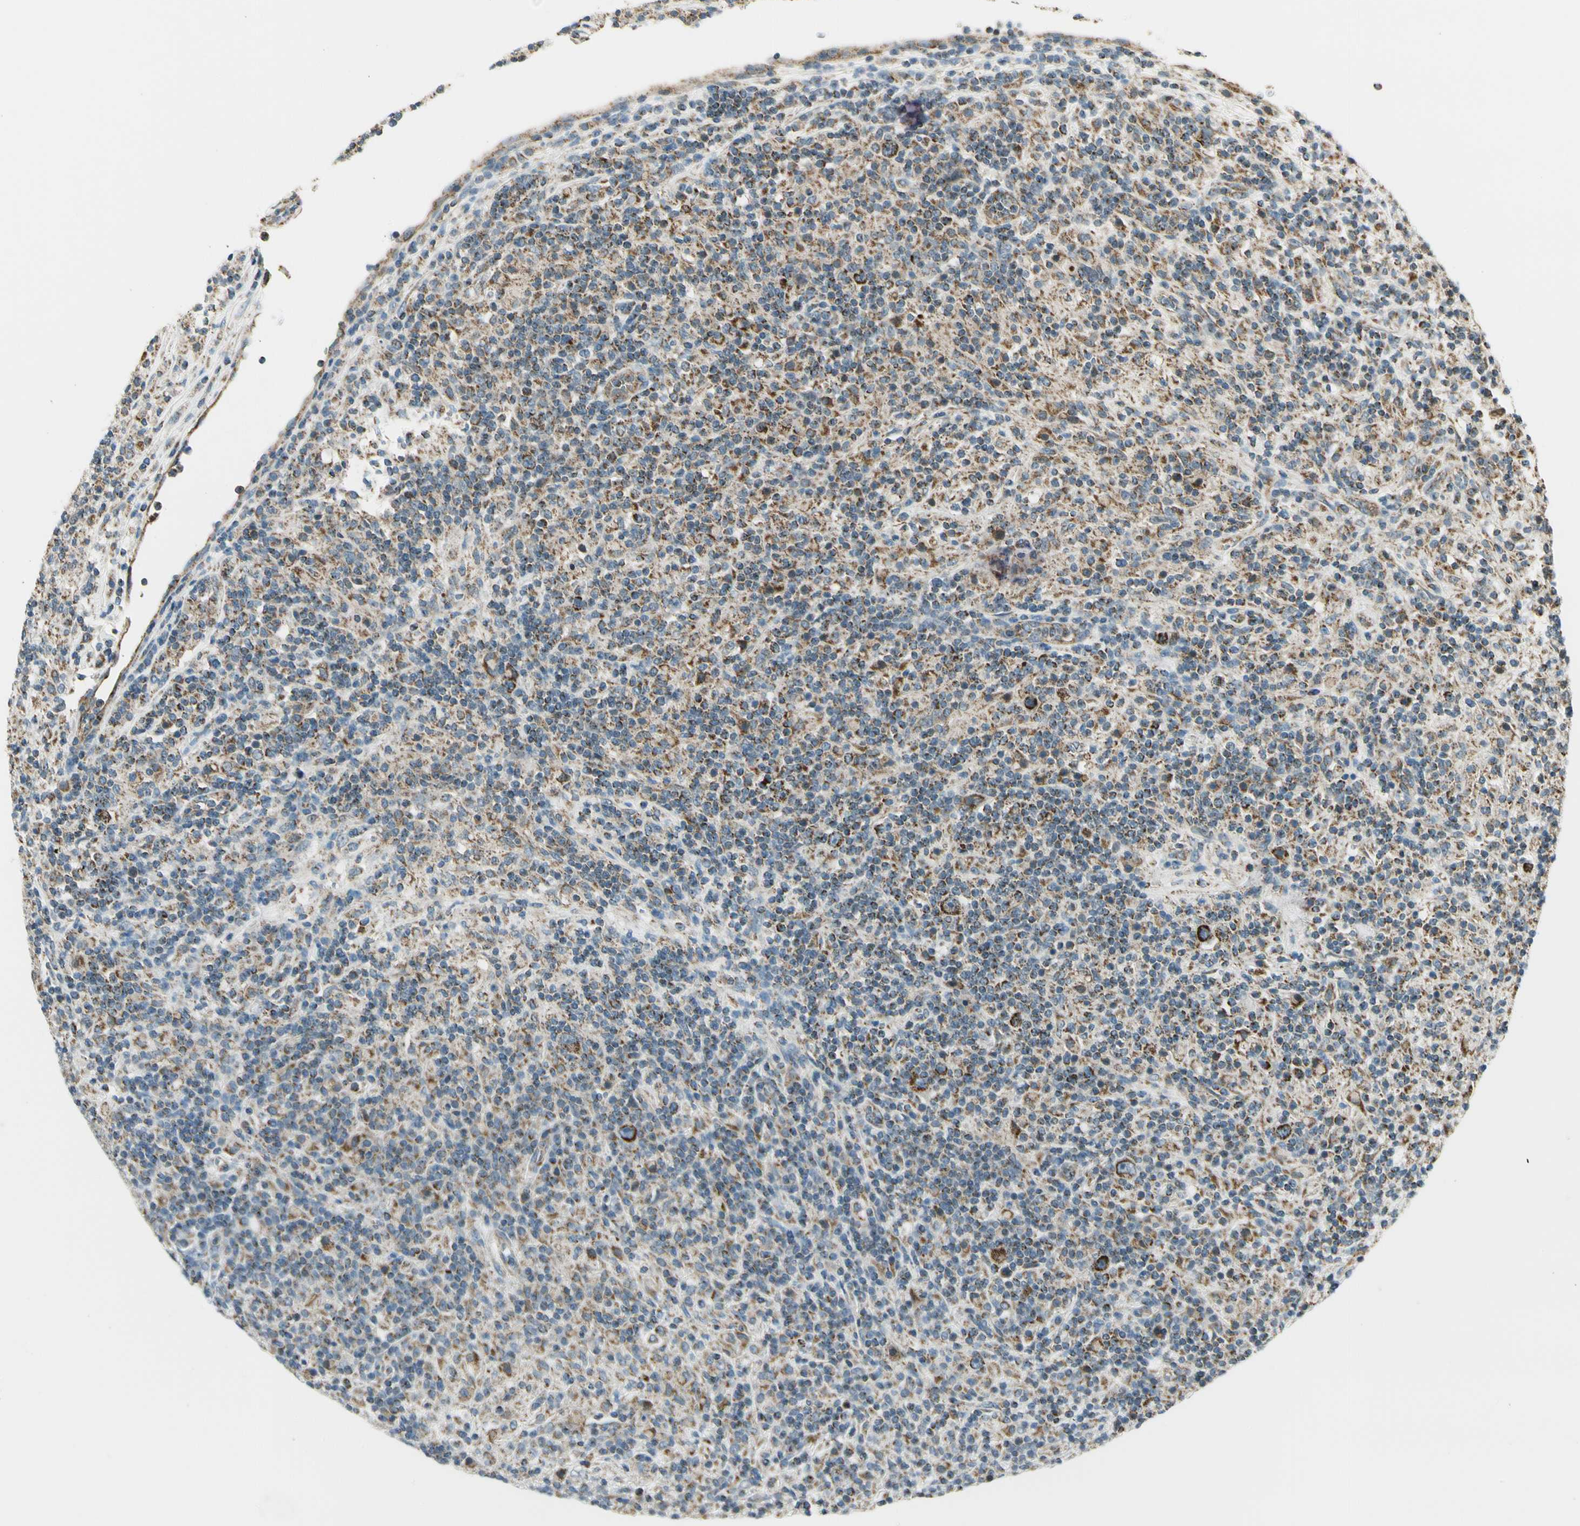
{"staining": {"intensity": "strong", "quantity": ">75%", "location": "cytoplasmic/membranous"}, "tissue": "lymphoma", "cell_type": "Tumor cells", "image_type": "cancer", "snomed": [{"axis": "morphology", "description": "Hodgkin's disease, NOS"}, {"axis": "topography", "description": "Lymph node"}], "caption": "Immunohistochemistry of human lymphoma exhibits high levels of strong cytoplasmic/membranous expression in approximately >75% of tumor cells.", "gene": "EPHB3", "patient": {"sex": "male", "age": 70}}